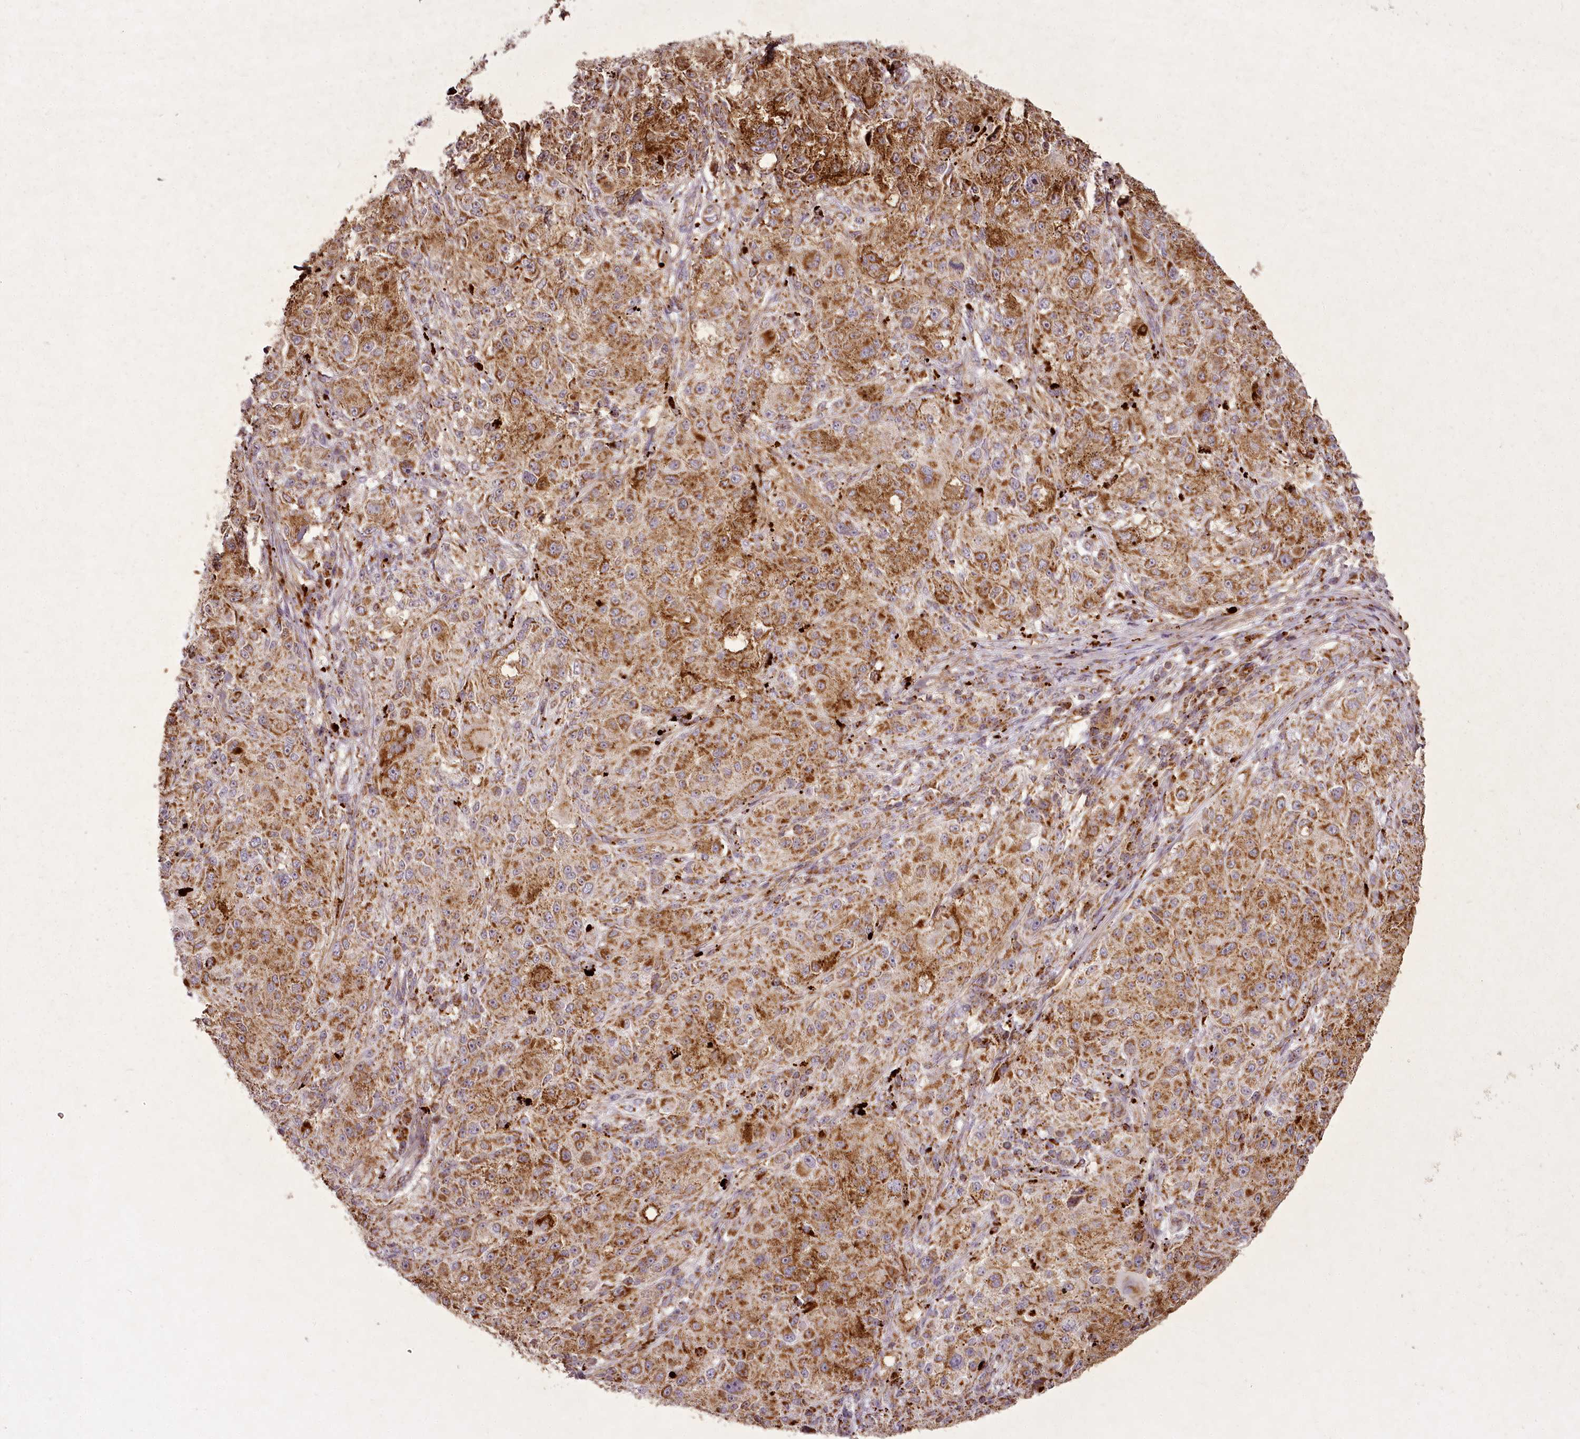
{"staining": {"intensity": "moderate", "quantity": ">75%", "location": "cytoplasmic/membranous"}, "tissue": "melanoma", "cell_type": "Tumor cells", "image_type": "cancer", "snomed": [{"axis": "morphology", "description": "Necrosis, NOS"}, {"axis": "morphology", "description": "Malignant melanoma, NOS"}, {"axis": "topography", "description": "Skin"}], "caption": "Melanoma tissue exhibits moderate cytoplasmic/membranous positivity in about >75% of tumor cells The protein of interest is stained brown, and the nuclei are stained in blue (DAB IHC with brightfield microscopy, high magnification).", "gene": "CHCHD2", "patient": {"sex": "female", "age": 87}}